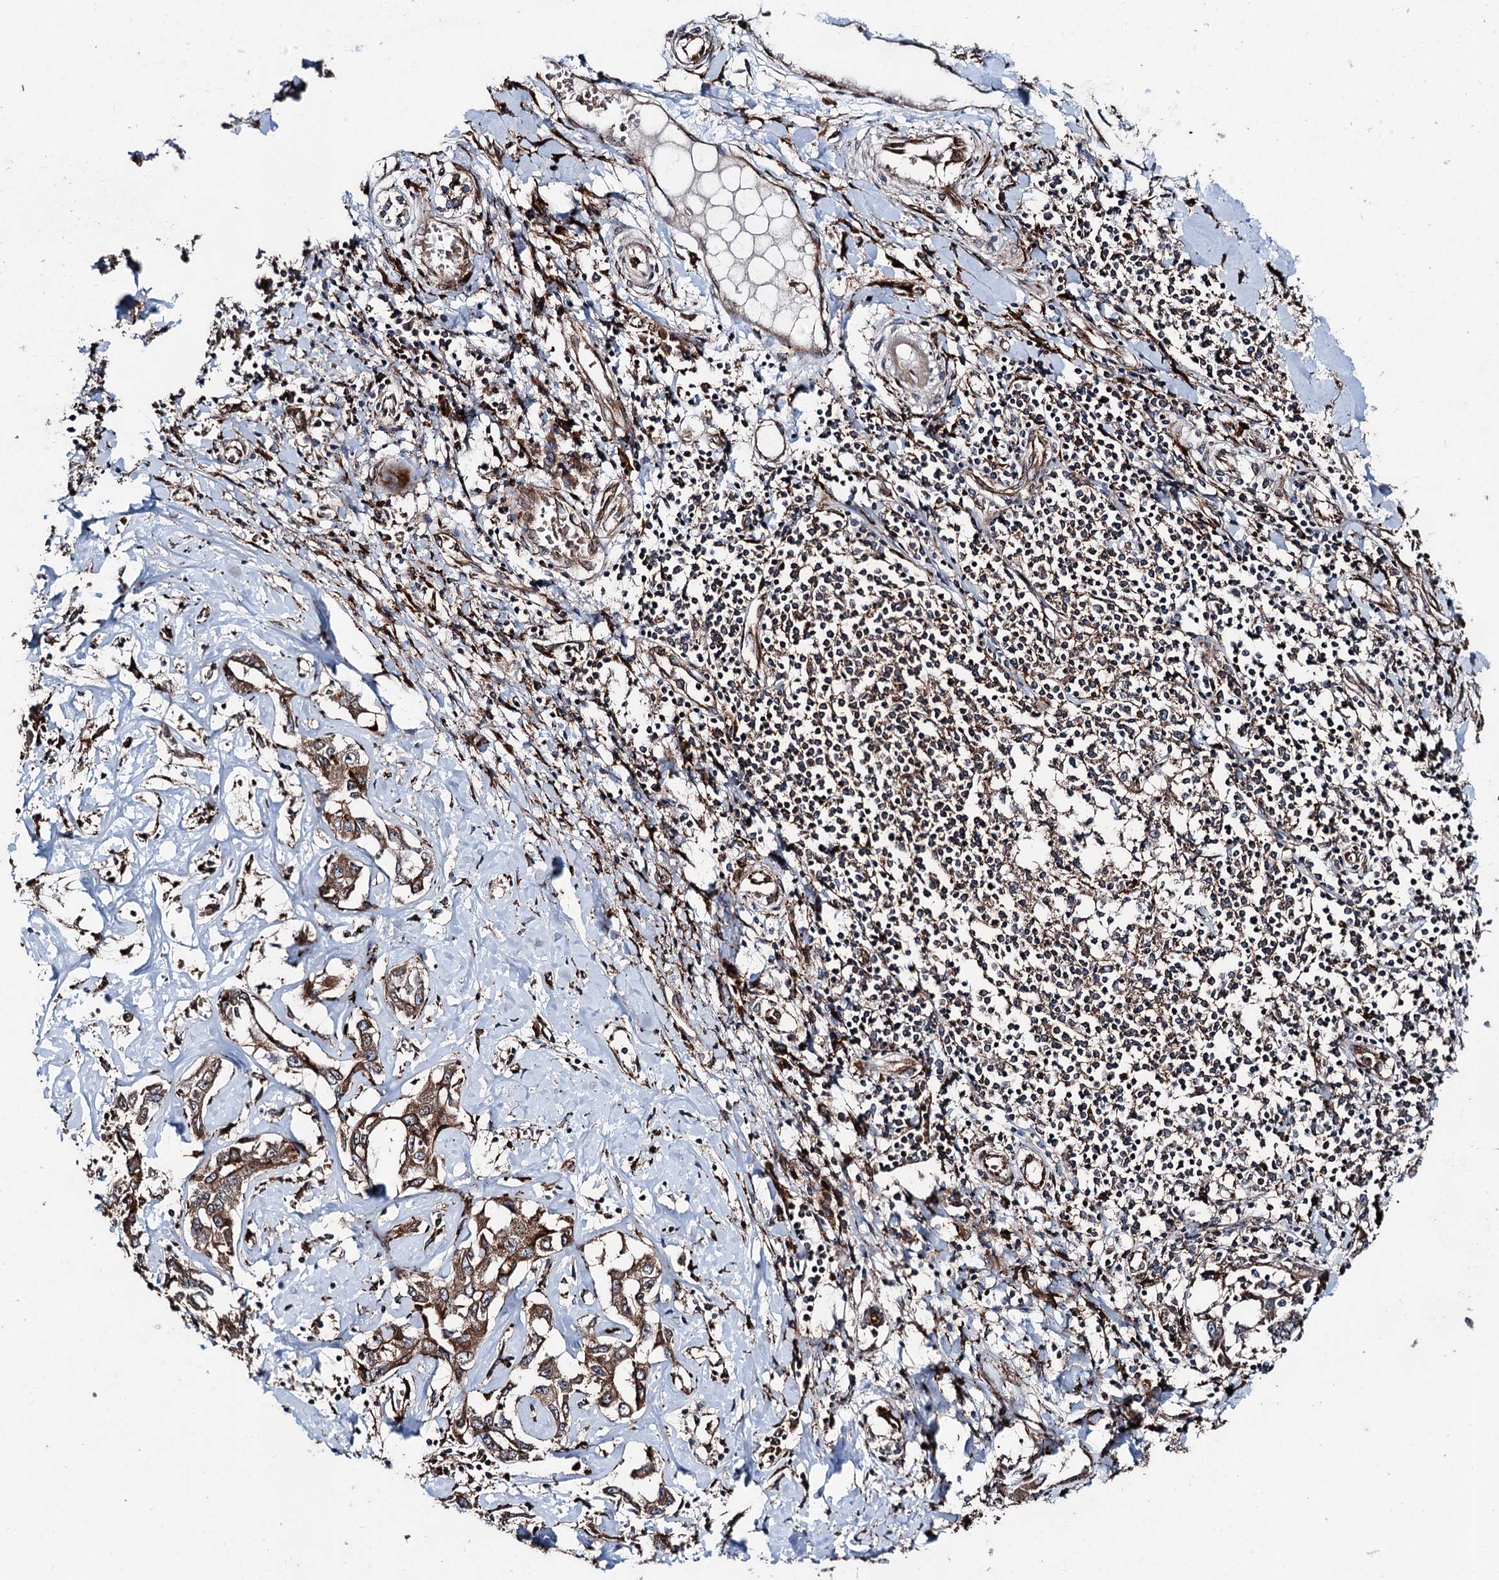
{"staining": {"intensity": "strong", "quantity": ">75%", "location": "cytoplasmic/membranous"}, "tissue": "liver cancer", "cell_type": "Tumor cells", "image_type": "cancer", "snomed": [{"axis": "morphology", "description": "Cholangiocarcinoma"}, {"axis": "topography", "description": "Liver"}], "caption": "Protein staining of liver cholangiocarcinoma tissue exhibits strong cytoplasmic/membranous positivity in about >75% of tumor cells. (Brightfield microscopy of DAB IHC at high magnification).", "gene": "DDIAS", "patient": {"sex": "male", "age": 59}}